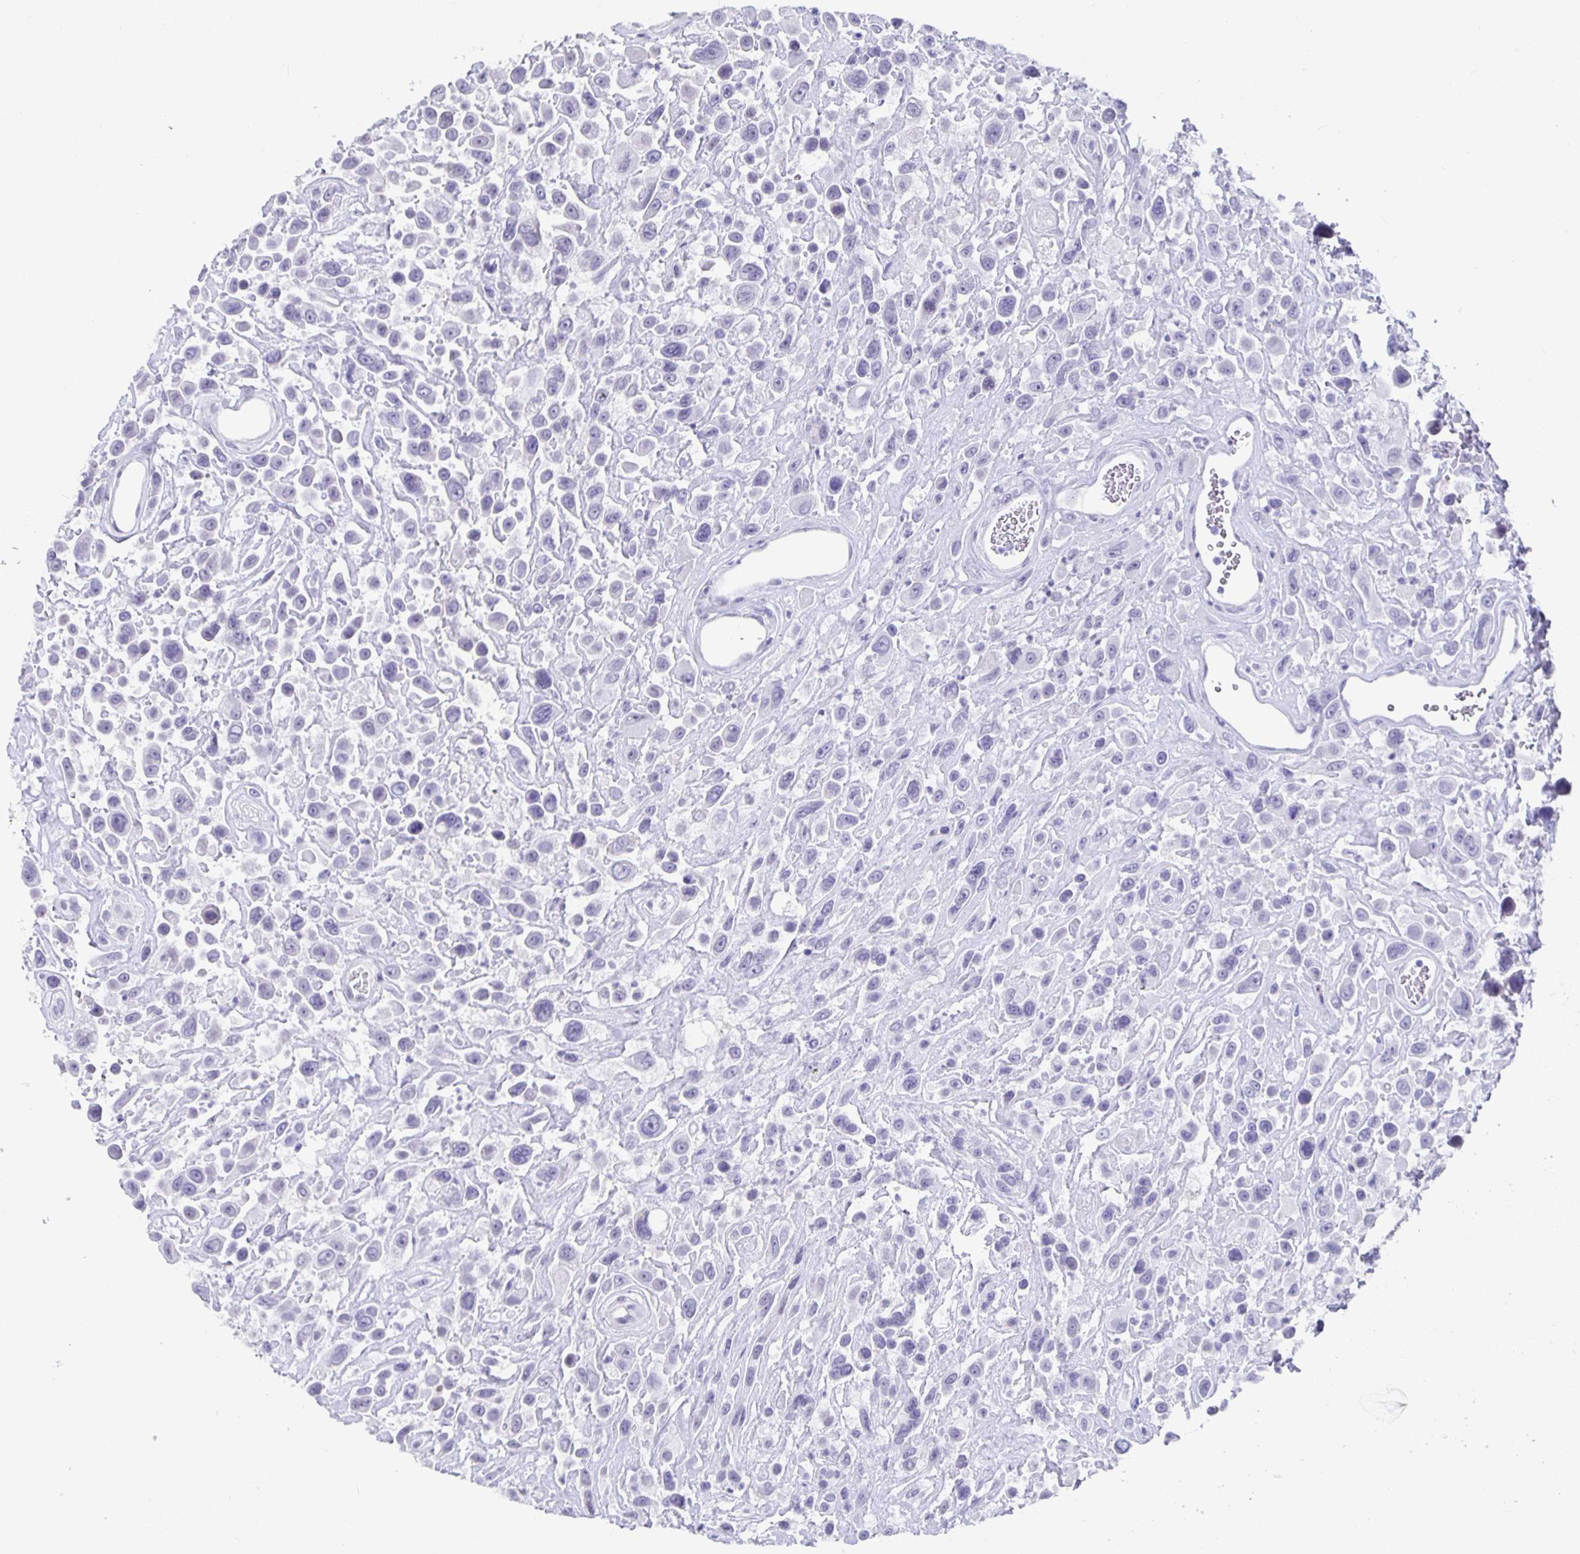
{"staining": {"intensity": "negative", "quantity": "none", "location": "none"}, "tissue": "urothelial cancer", "cell_type": "Tumor cells", "image_type": "cancer", "snomed": [{"axis": "morphology", "description": "Urothelial carcinoma, High grade"}, {"axis": "topography", "description": "Urinary bladder"}], "caption": "Immunohistochemistry of human urothelial cancer shows no positivity in tumor cells.", "gene": "OLIG2", "patient": {"sex": "male", "age": 53}}